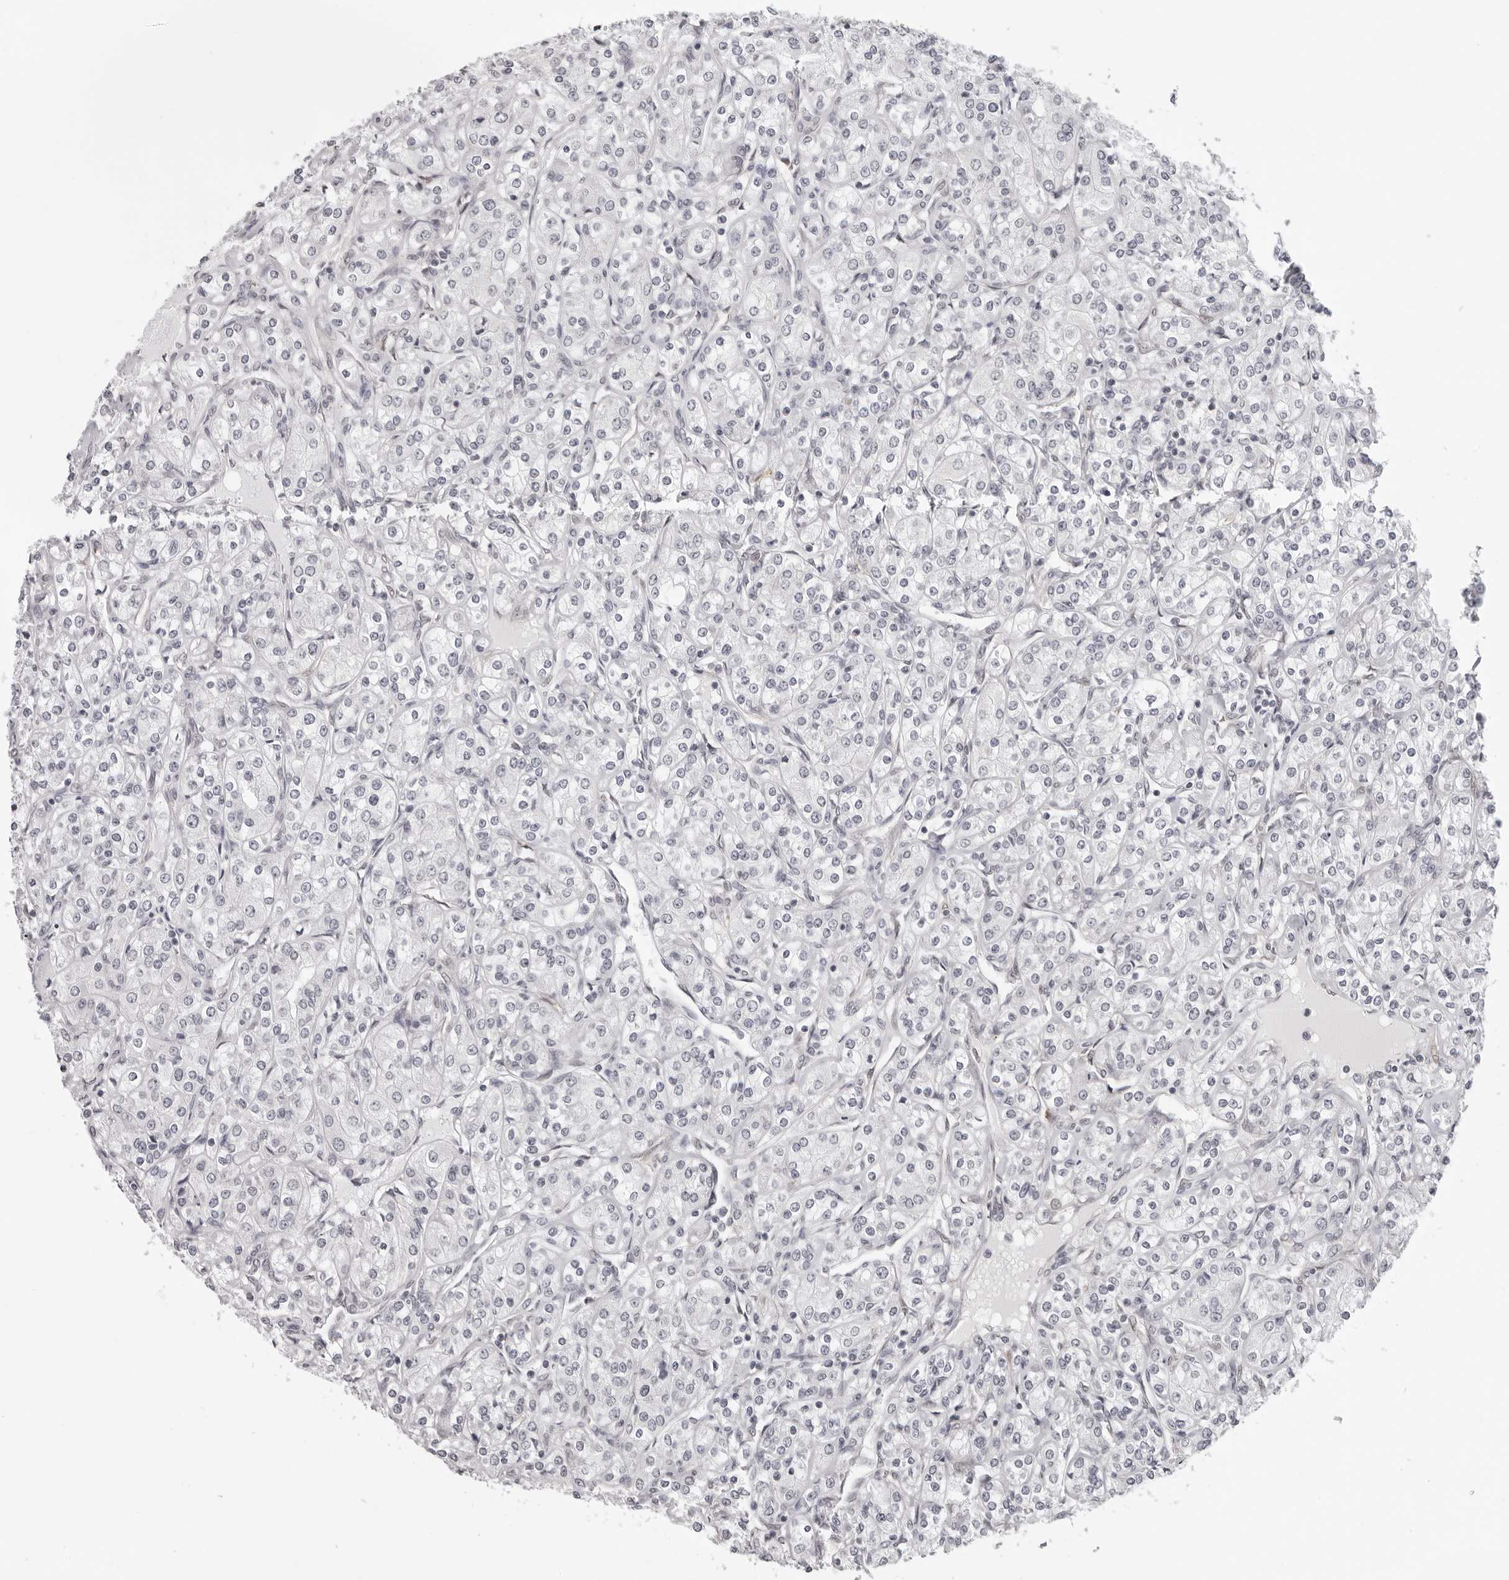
{"staining": {"intensity": "negative", "quantity": "none", "location": "none"}, "tissue": "renal cancer", "cell_type": "Tumor cells", "image_type": "cancer", "snomed": [{"axis": "morphology", "description": "Adenocarcinoma, NOS"}, {"axis": "topography", "description": "Kidney"}], "caption": "DAB immunohistochemical staining of adenocarcinoma (renal) shows no significant positivity in tumor cells.", "gene": "CASP7", "patient": {"sex": "male", "age": 77}}